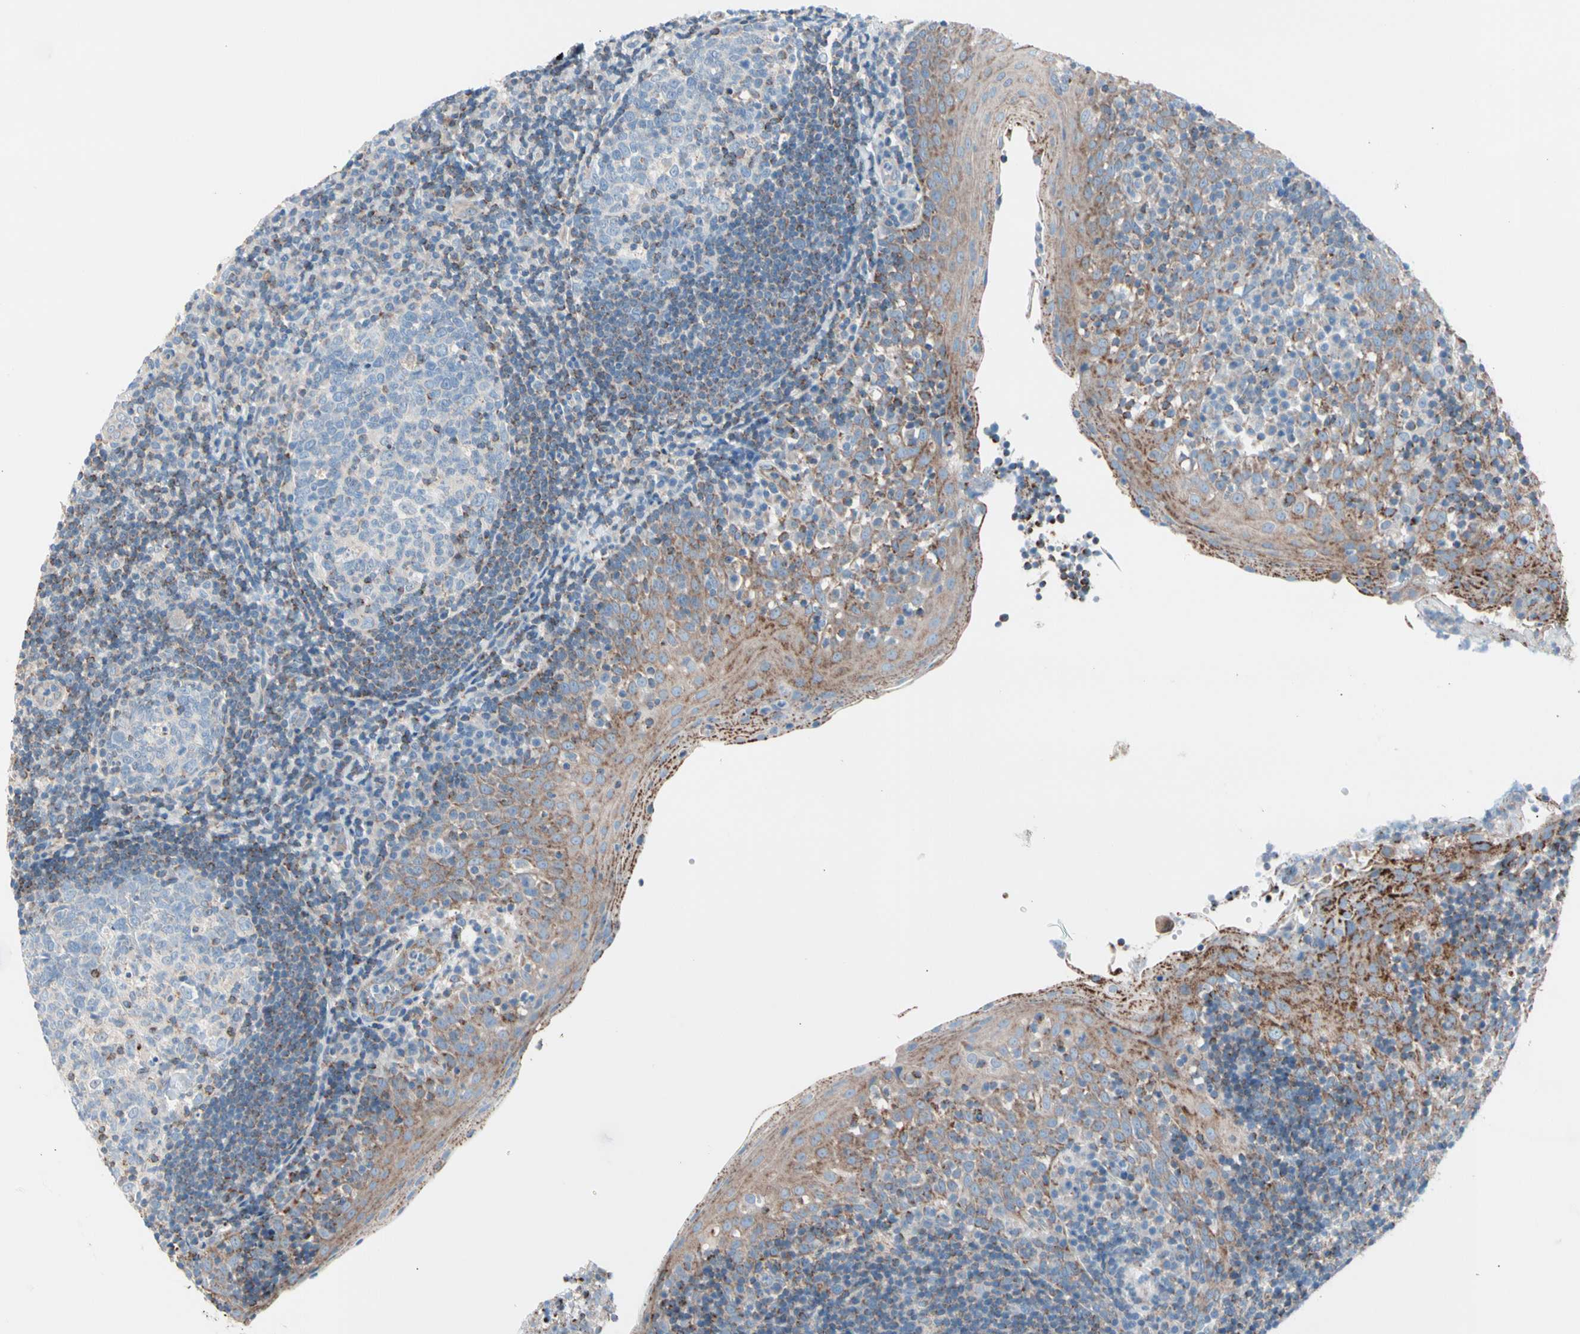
{"staining": {"intensity": "moderate", "quantity": "<25%", "location": "cytoplasmic/membranous"}, "tissue": "tonsil", "cell_type": "Germinal center cells", "image_type": "normal", "snomed": [{"axis": "morphology", "description": "Normal tissue, NOS"}, {"axis": "topography", "description": "Tonsil"}], "caption": "The image shows staining of unremarkable tonsil, revealing moderate cytoplasmic/membranous protein expression (brown color) within germinal center cells. (IHC, brightfield microscopy, high magnification).", "gene": "HK1", "patient": {"sex": "female", "age": 40}}